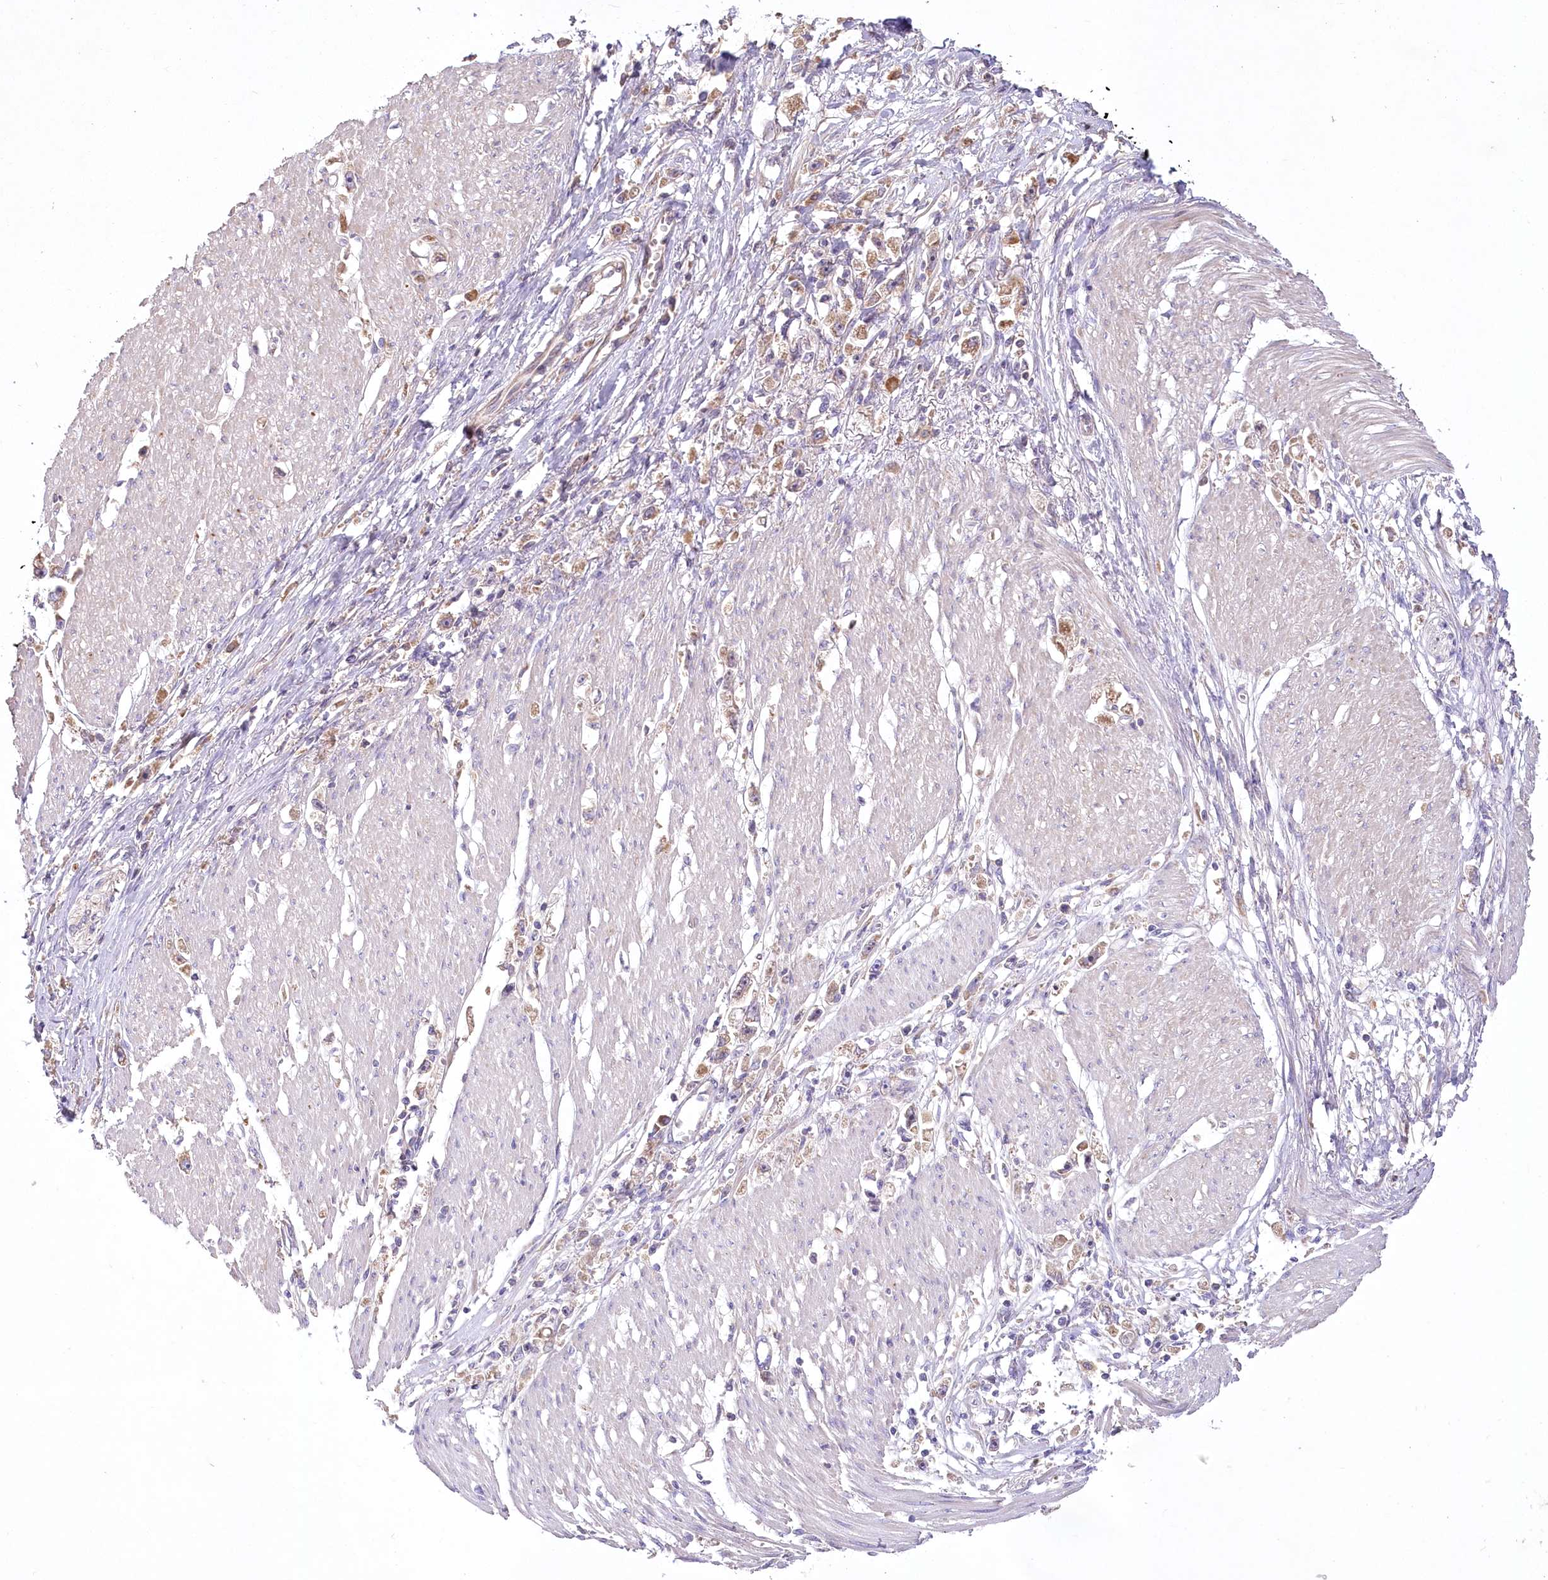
{"staining": {"intensity": "weak", "quantity": ">75%", "location": "cytoplasmic/membranous"}, "tissue": "stomach cancer", "cell_type": "Tumor cells", "image_type": "cancer", "snomed": [{"axis": "morphology", "description": "Adenocarcinoma, NOS"}, {"axis": "topography", "description": "Stomach"}], "caption": "Stomach cancer (adenocarcinoma) stained for a protein (brown) displays weak cytoplasmic/membranous positive staining in about >75% of tumor cells.", "gene": "PBLD", "patient": {"sex": "female", "age": 59}}